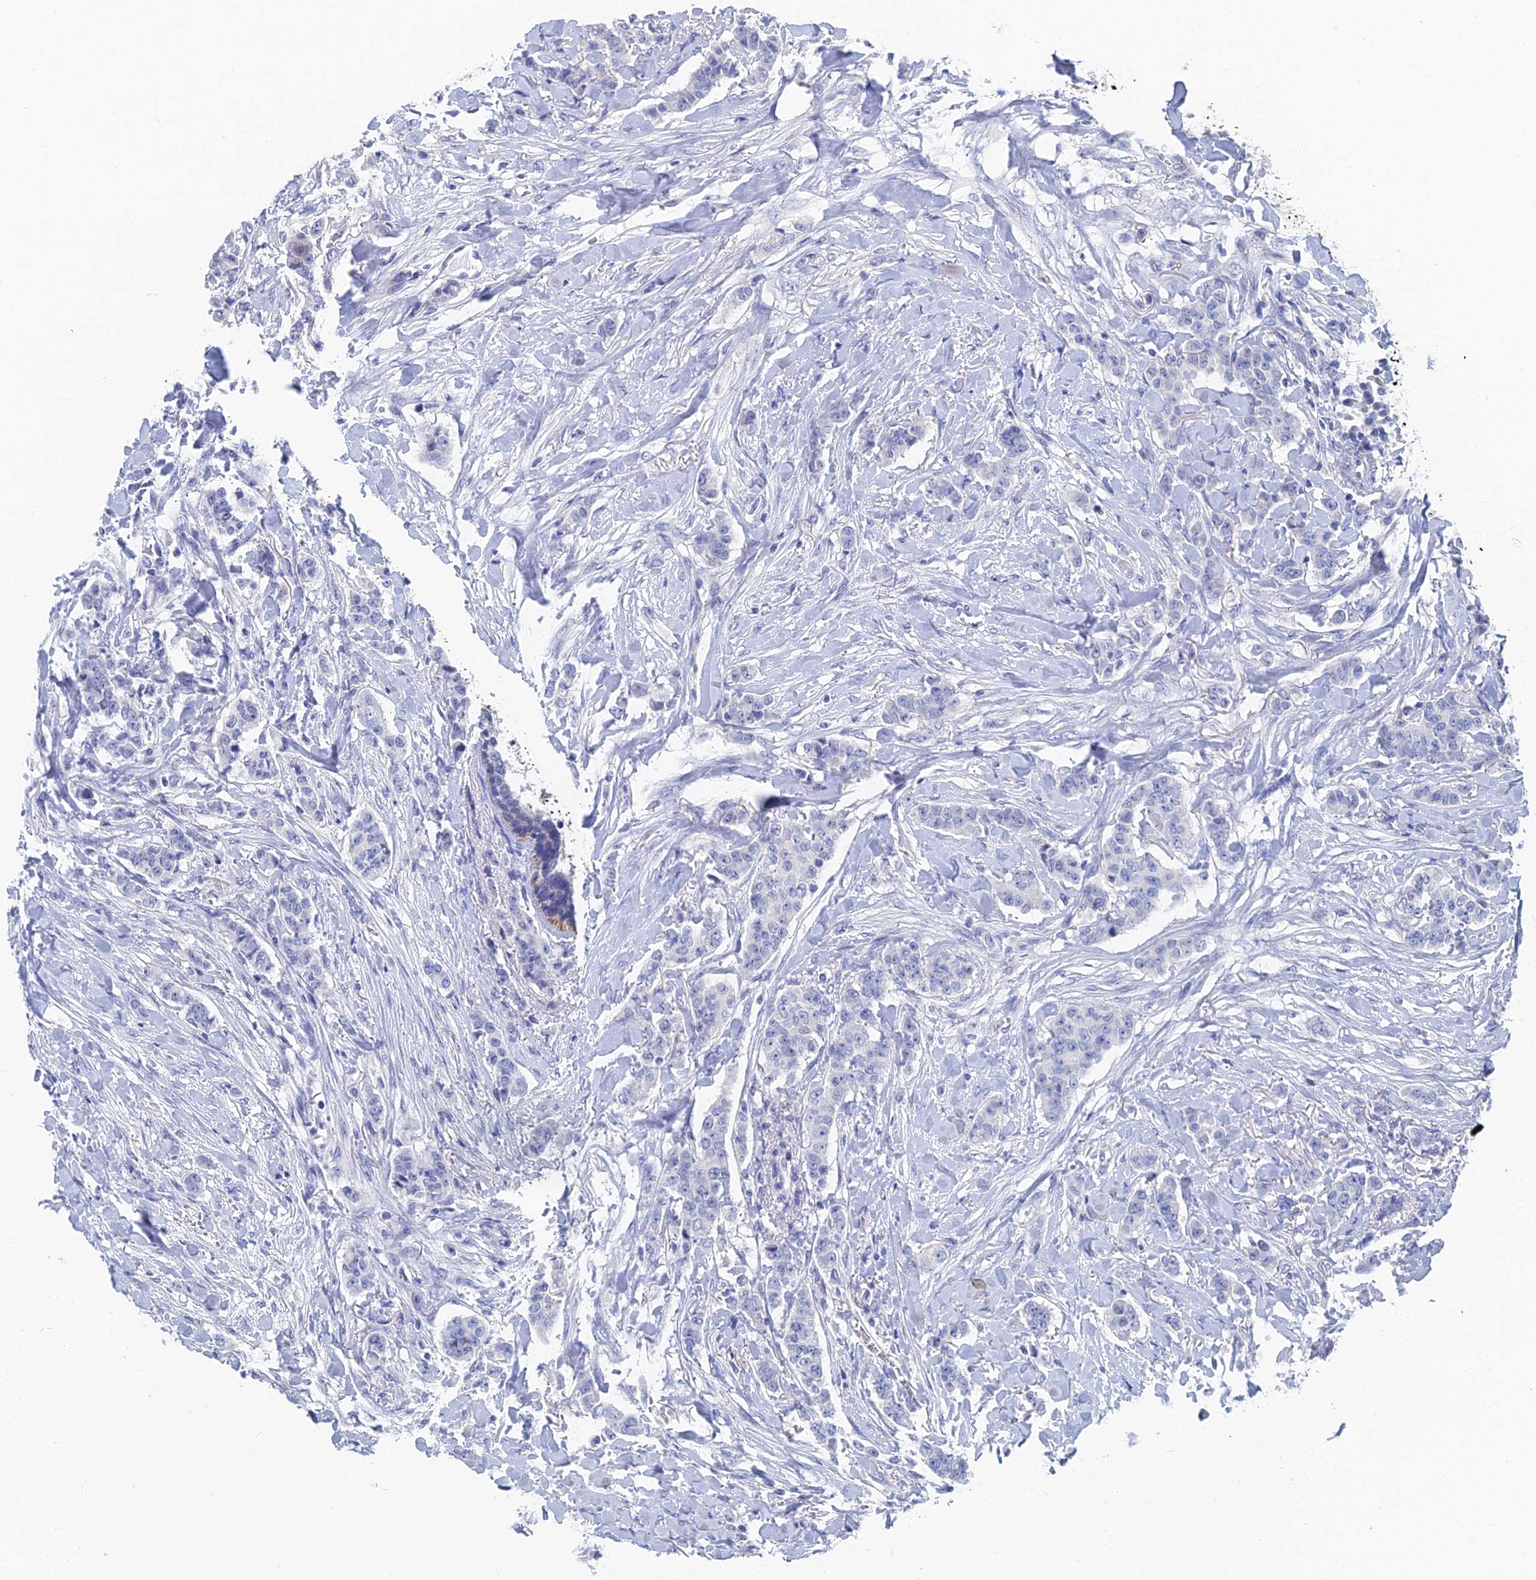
{"staining": {"intensity": "negative", "quantity": "none", "location": "none"}, "tissue": "breast cancer", "cell_type": "Tumor cells", "image_type": "cancer", "snomed": [{"axis": "morphology", "description": "Duct carcinoma"}, {"axis": "topography", "description": "Breast"}], "caption": "The image shows no staining of tumor cells in breast intraductal carcinoma.", "gene": "GFAP", "patient": {"sex": "female", "age": 40}}